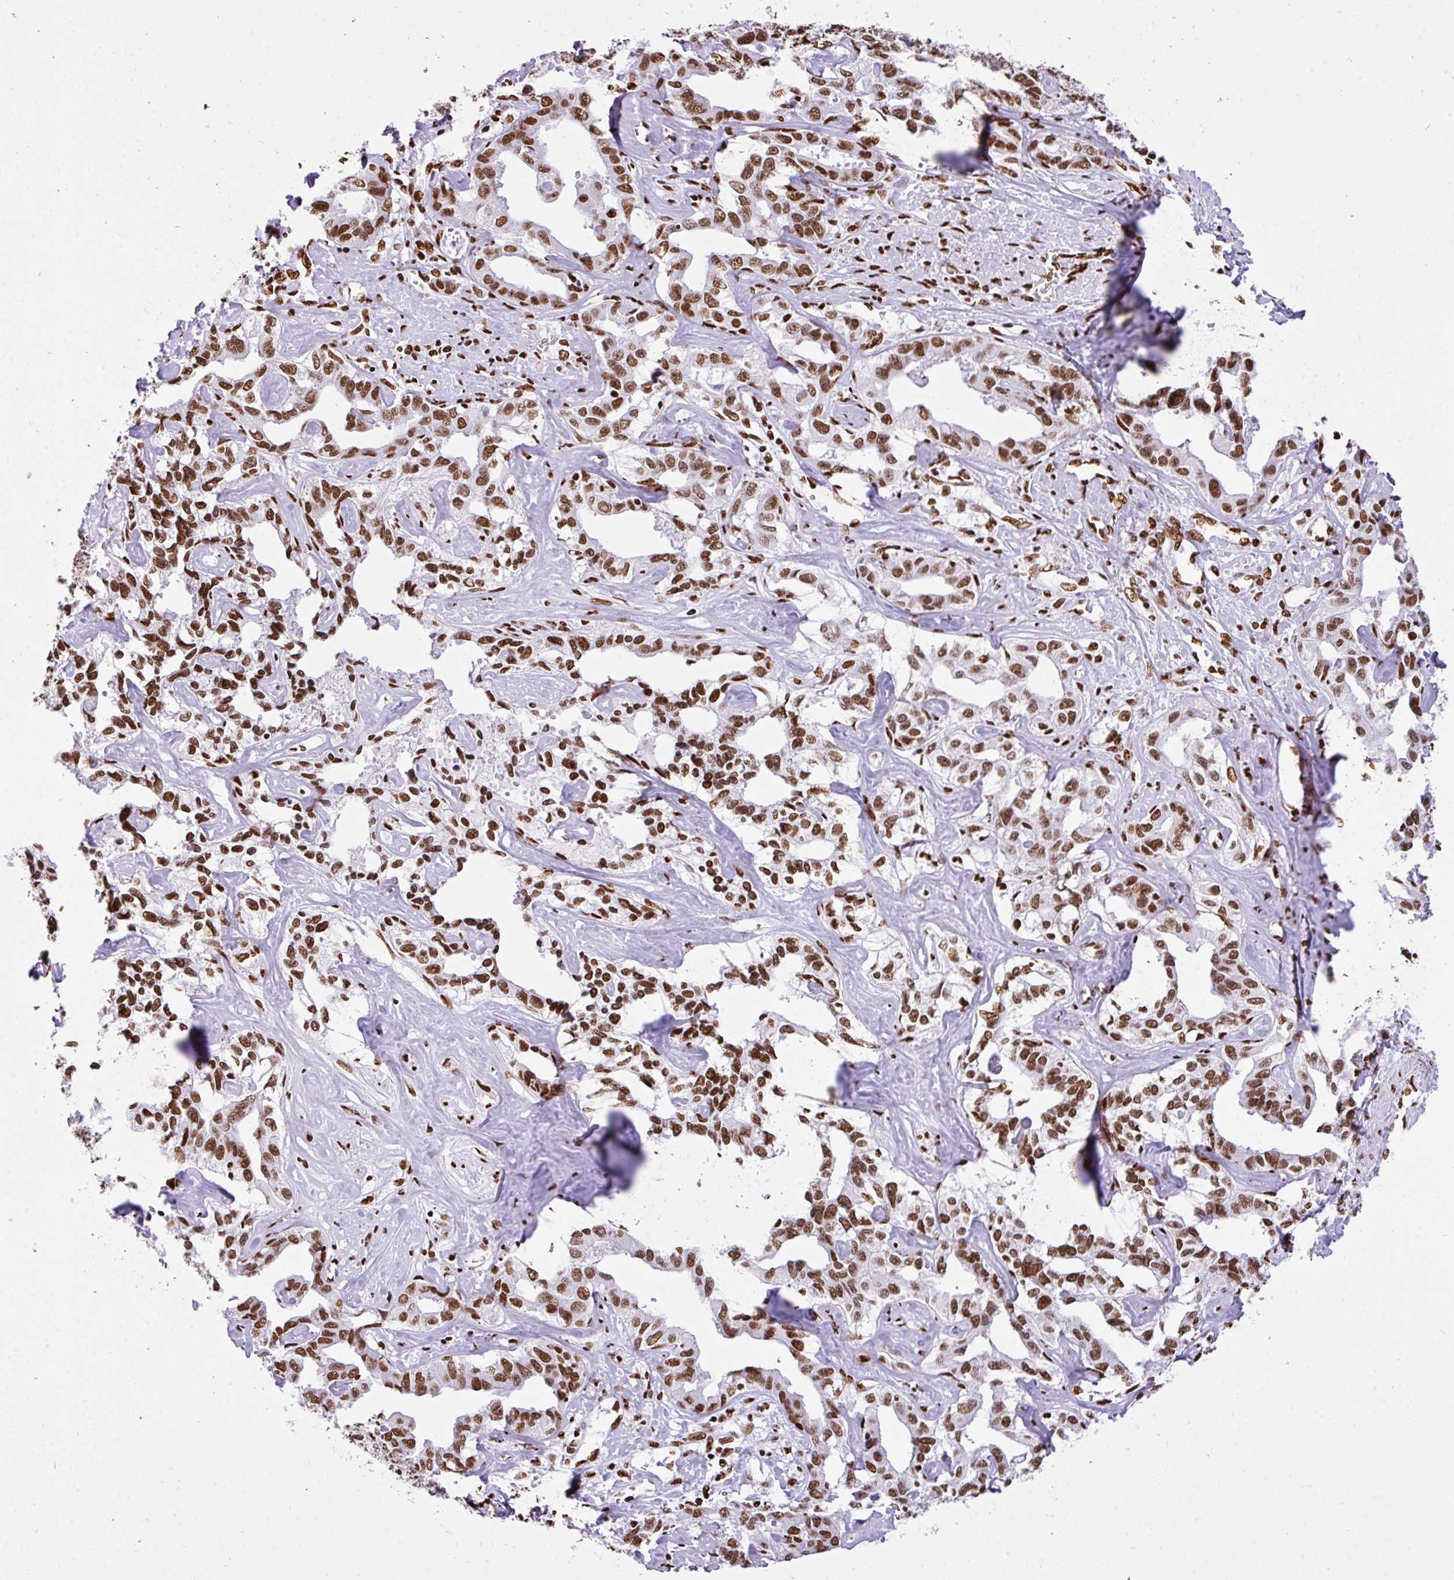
{"staining": {"intensity": "moderate", "quantity": ">75%", "location": "nuclear"}, "tissue": "liver cancer", "cell_type": "Tumor cells", "image_type": "cancer", "snomed": [{"axis": "morphology", "description": "Cholangiocarcinoma"}, {"axis": "topography", "description": "Liver"}], "caption": "Immunohistochemistry micrograph of neoplastic tissue: liver cancer (cholangiocarcinoma) stained using IHC reveals medium levels of moderate protein expression localized specifically in the nuclear of tumor cells, appearing as a nuclear brown color.", "gene": "RARG", "patient": {"sex": "male", "age": 59}}